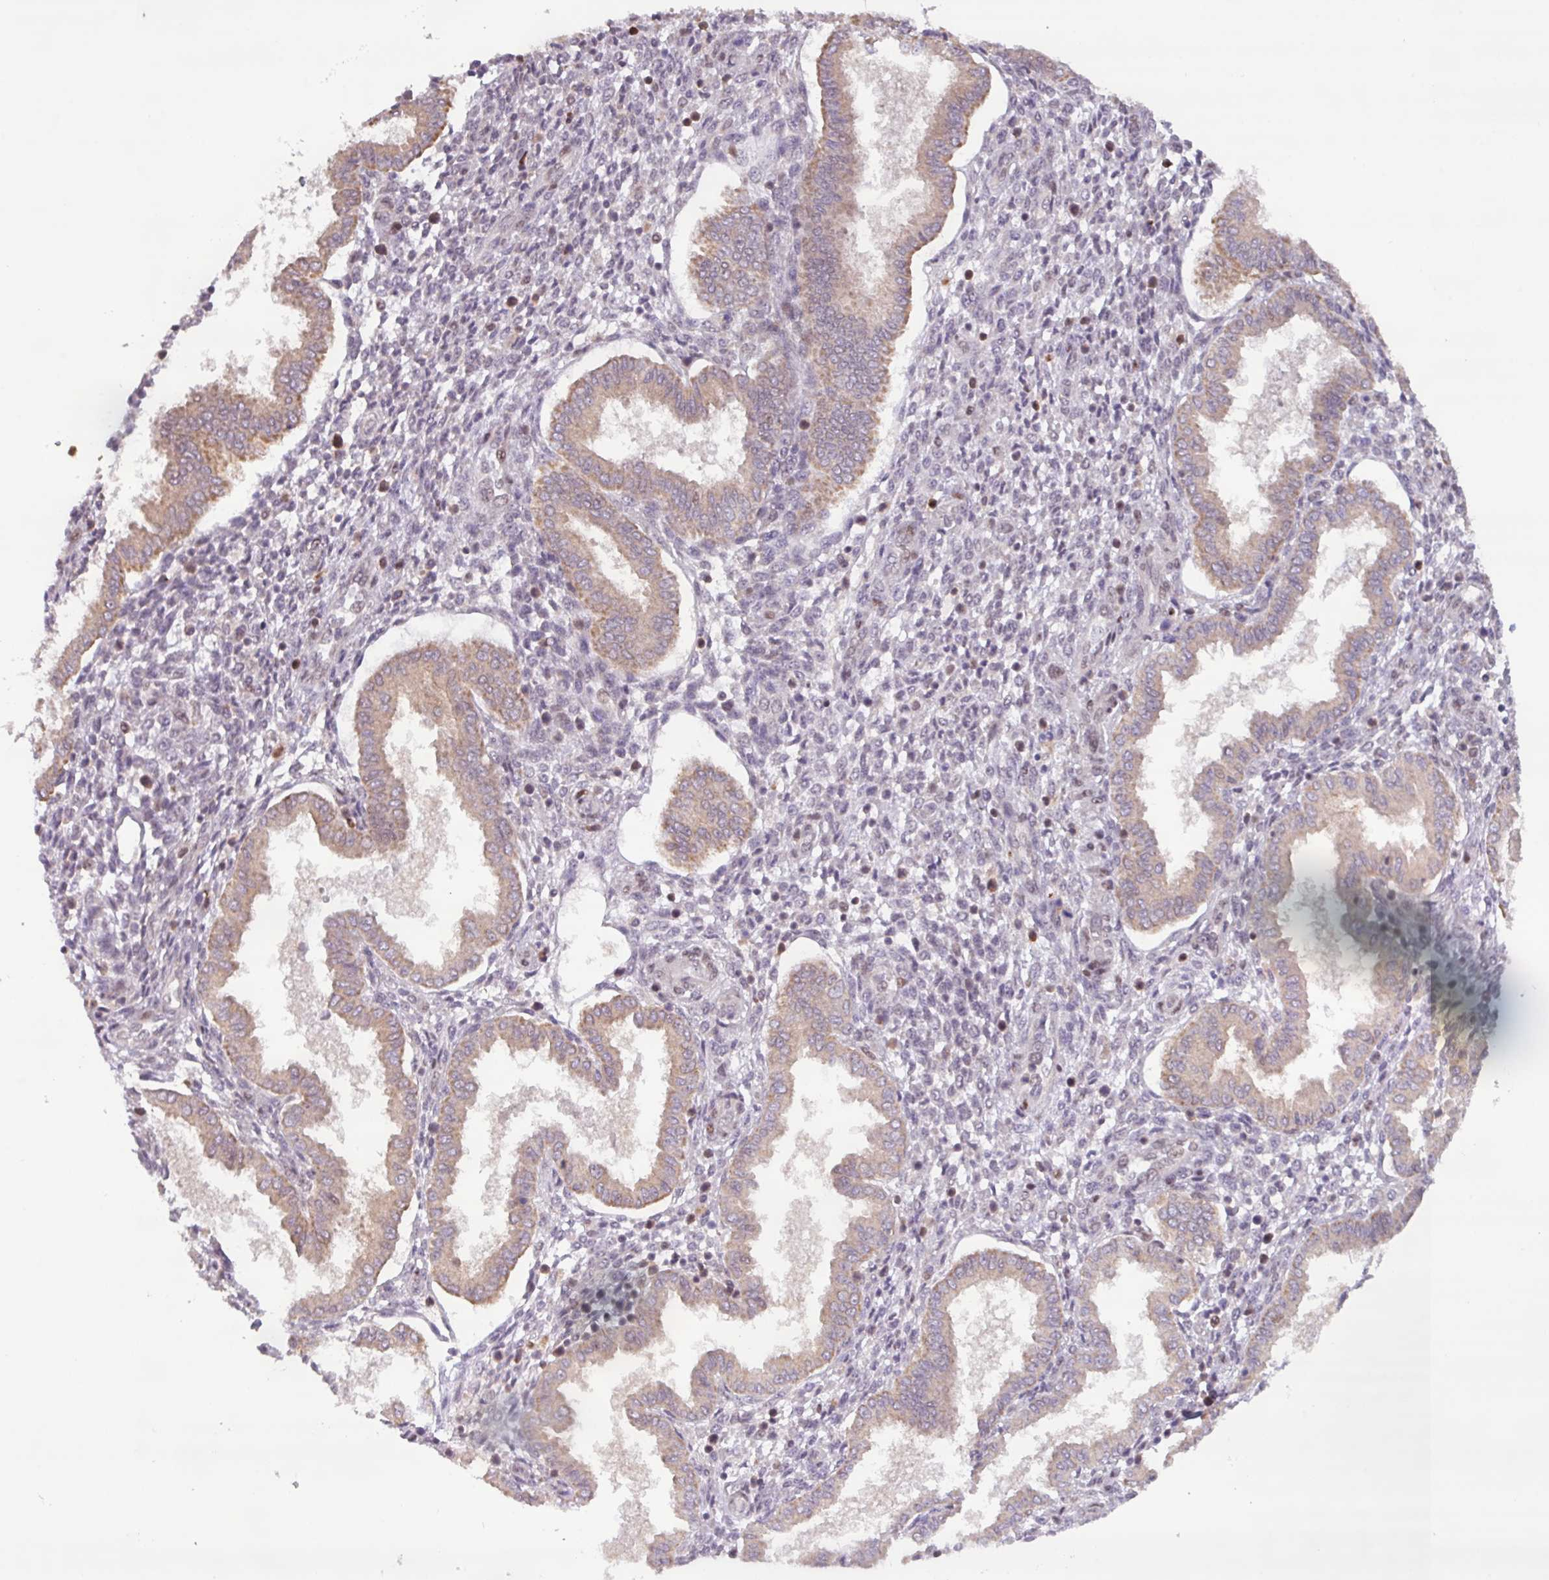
{"staining": {"intensity": "weak", "quantity": "25%-75%", "location": "nuclear"}, "tissue": "endometrium", "cell_type": "Cells in endometrial stroma", "image_type": "normal", "snomed": [{"axis": "morphology", "description": "Normal tissue, NOS"}, {"axis": "topography", "description": "Endometrium"}], "caption": "Immunohistochemistry (DAB (3,3'-diaminobenzidine)) staining of normal endometrium shows weak nuclear protein positivity in approximately 25%-75% of cells in endometrial stroma. The protein is shown in brown color, while the nuclei are stained blue.", "gene": "BRD3", "patient": {"sex": "female", "age": 24}}